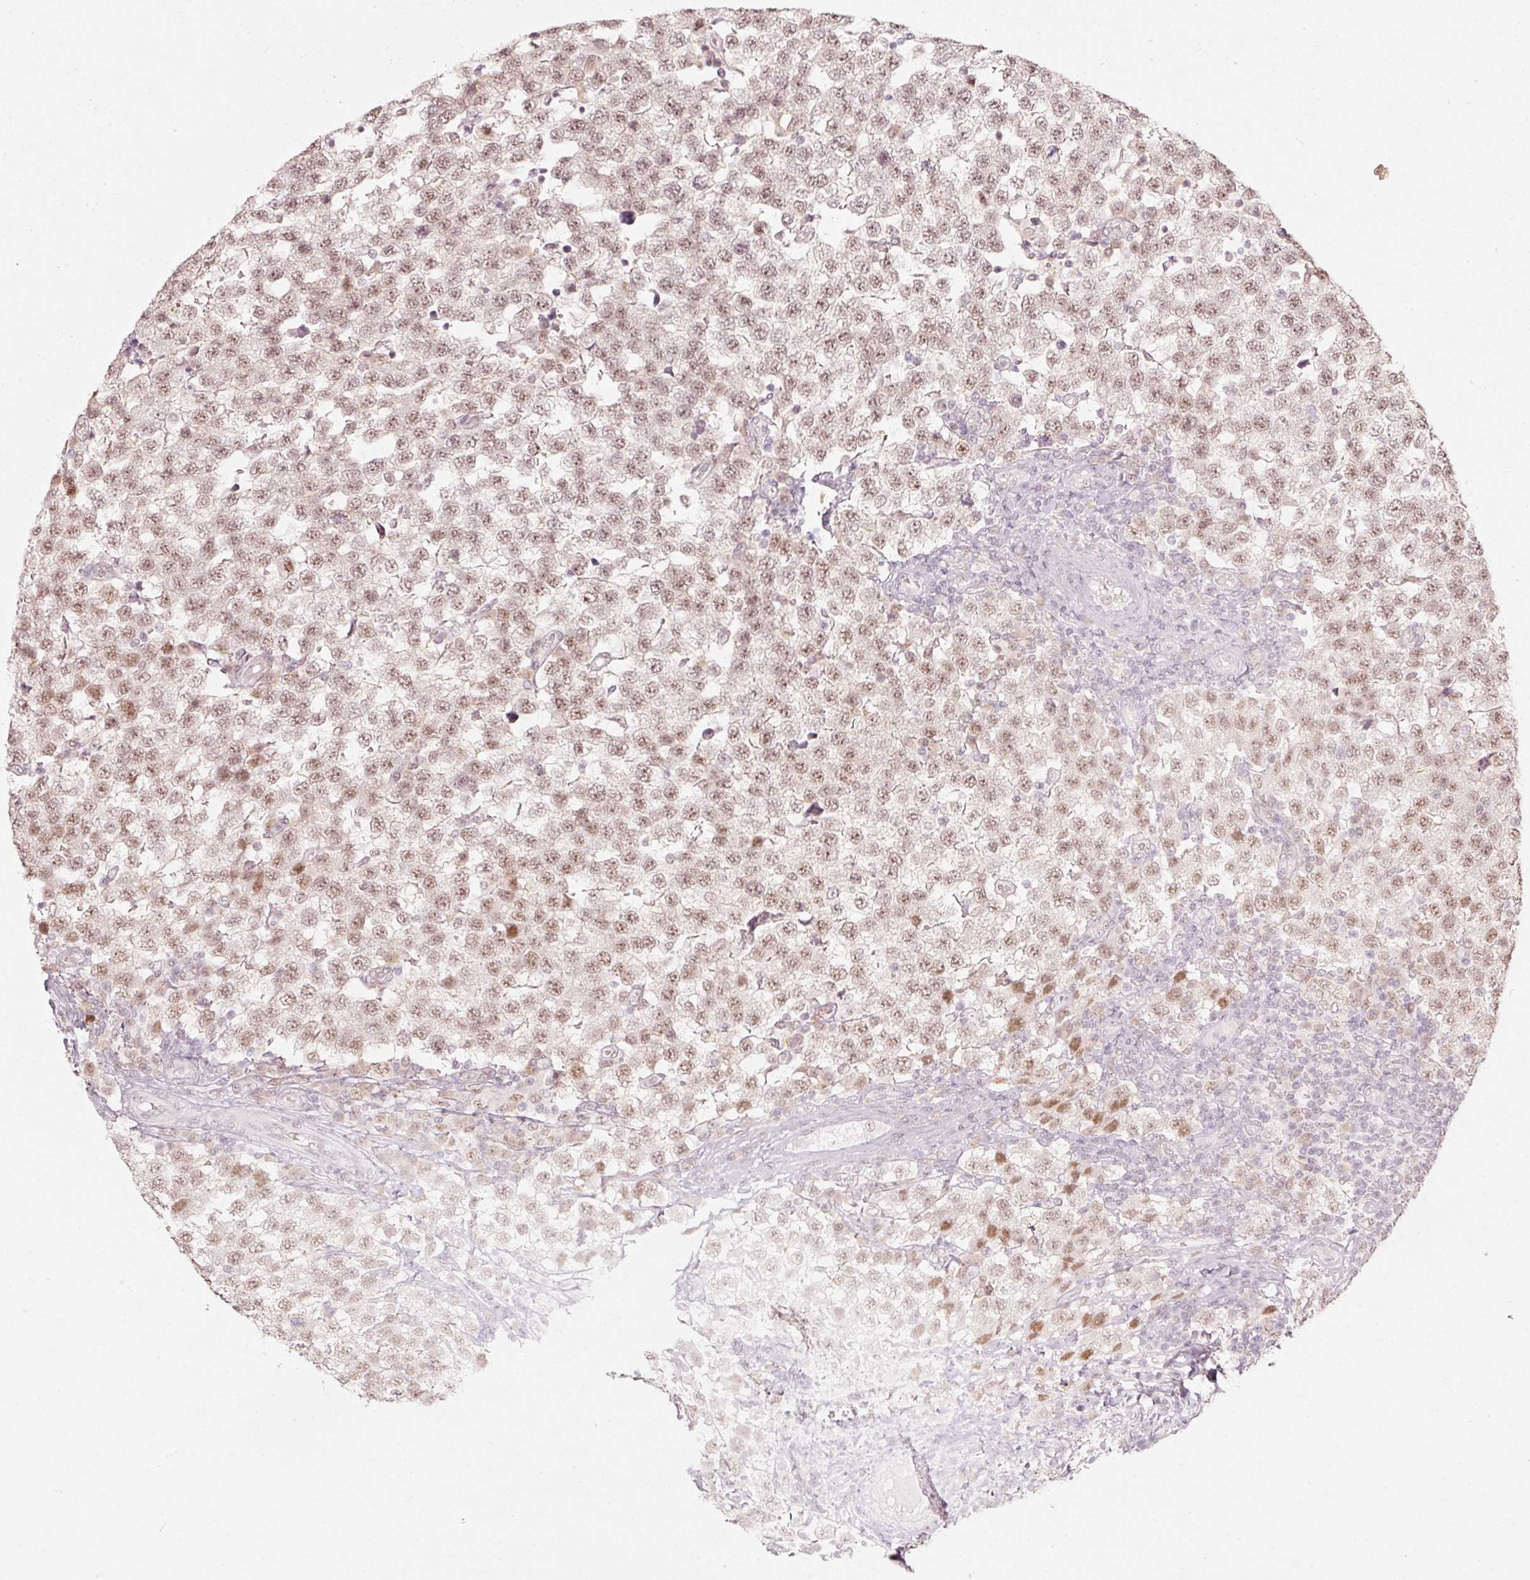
{"staining": {"intensity": "moderate", "quantity": ">75%", "location": "nuclear"}, "tissue": "testis cancer", "cell_type": "Tumor cells", "image_type": "cancer", "snomed": [{"axis": "morphology", "description": "Seminoma, NOS"}, {"axis": "topography", "description": "Testis"}], "caption": "High-power microscopy captured an immunohistochemistry histopathology image of testis cancer (seminoma), revealing moderate nuclear staining in about >75% of tumor cells.", "gene": "PPP1R10", "patient": {"sex": "male", "age": 34}}